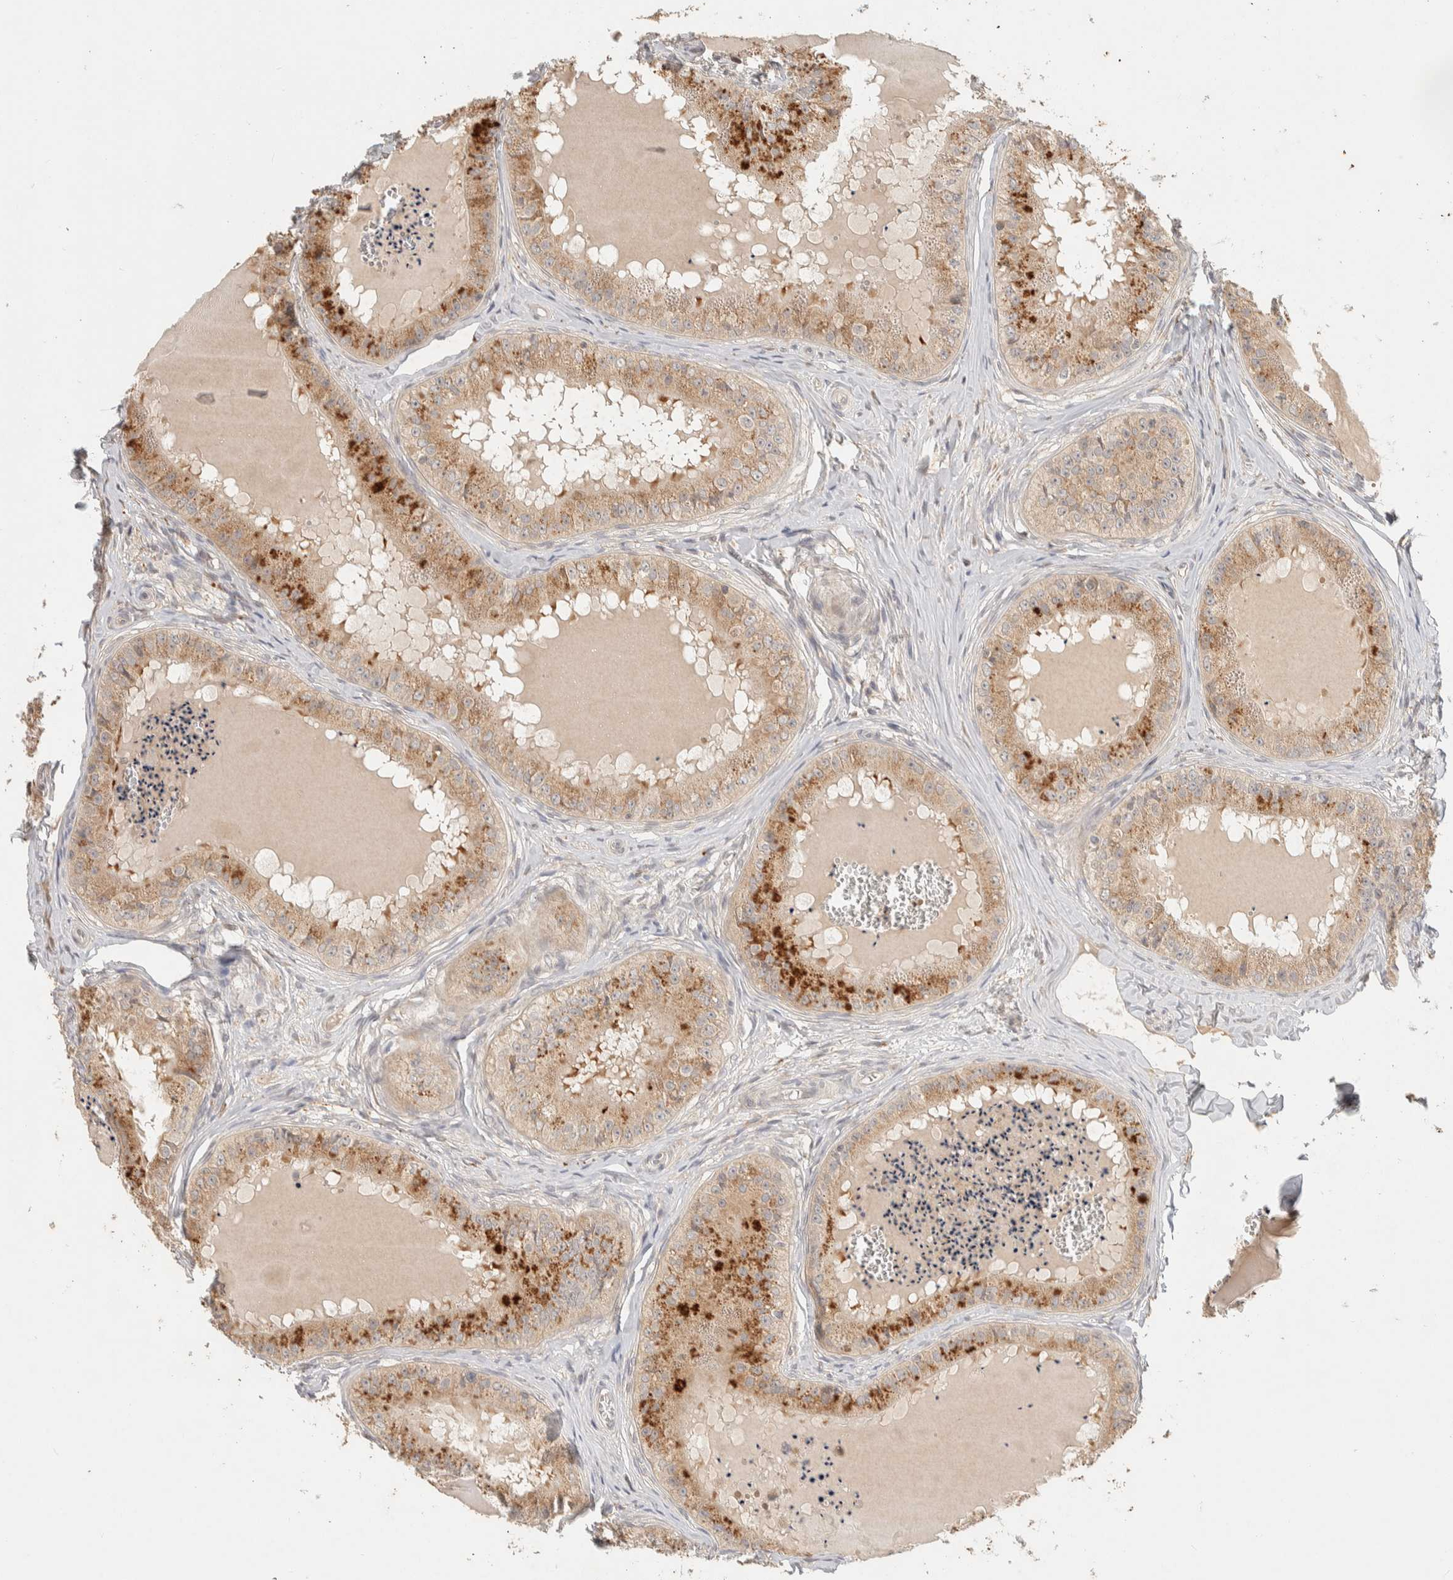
{"staining": {"intensity": "moderate", "quantity": ">75%", "location": "cytoplasmic/membranous"}, "tissue": "epididymis", "cell_type": "Glandular cells", "image_type": "normal", "snomed": [{"axis": "morphology", "description": "Normal tissue, NOS"}, {"axis": "topography", "description": "Epididymis"}], "caption": "A high-resolution image shows IHC staining of unremarkable epididymis, which exhibits moderate cytoplasmic/membranous staining in about >75% of glandular cells. The staining was performed using DAB, with brown indicating positive protein expression. Nuclei are stained blue with hematoxylin.", "gene": "ITPA", "patient": {"sex": "male", "age": 31}}